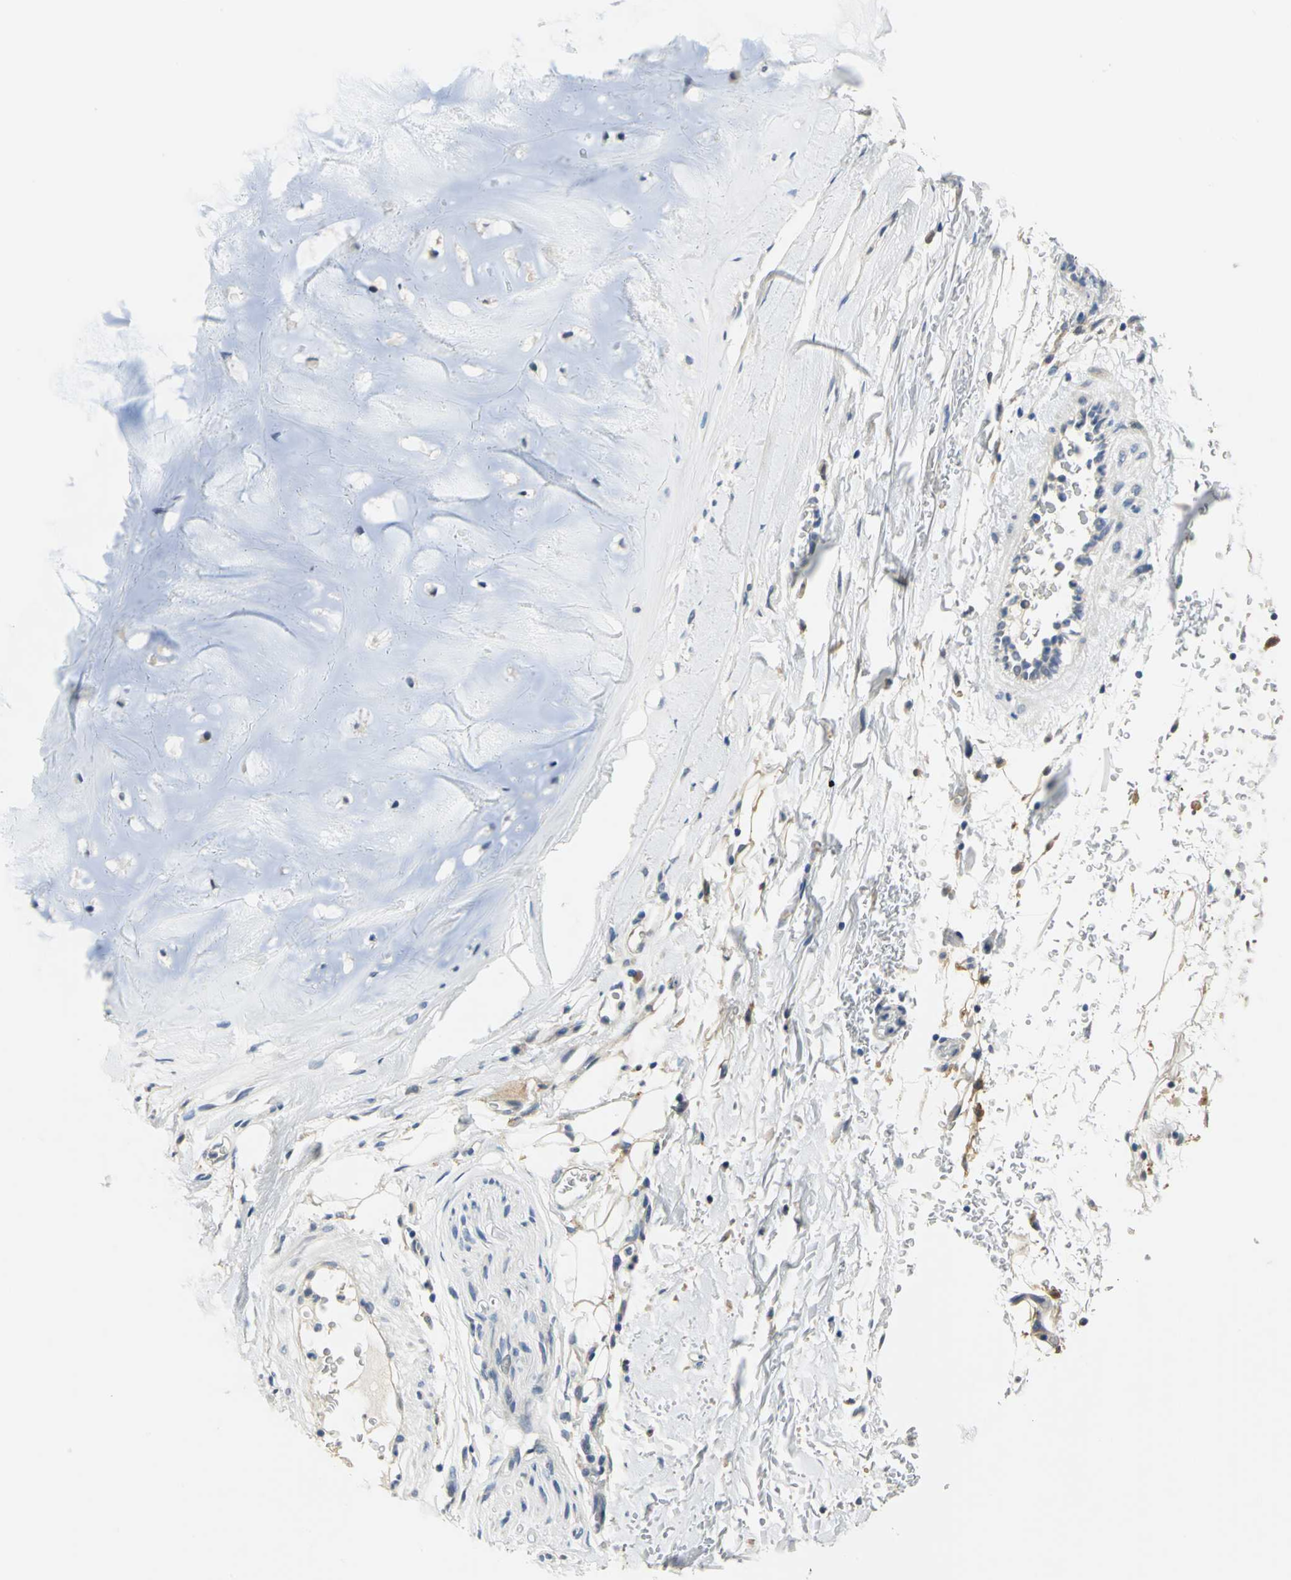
{"staining": {"intensity": "negative", "quantity": "none", "location": "none"}, "tissue": "adipose tissue", "cell_type": "Adipocytes", "image_type": "normal", "snomed": [{"axis": "morphology", "description": "Normal tissue, NOS"}, {"axis": "topography", "description": "Cartilage tissue"}, {"axis": "topography", "description": "Bronchus"}], "caption": "The photomicrograph exhibits no staining of adipocytes in unremarkable adipose tissue. The staining was performed using DAB to visualize the protein expression in brown, while the nuclei were stained in blue with hematoxylin (Magnification: 20x).", "gene": "RASD2", "patient": {"sex": "female", "age": 73}}